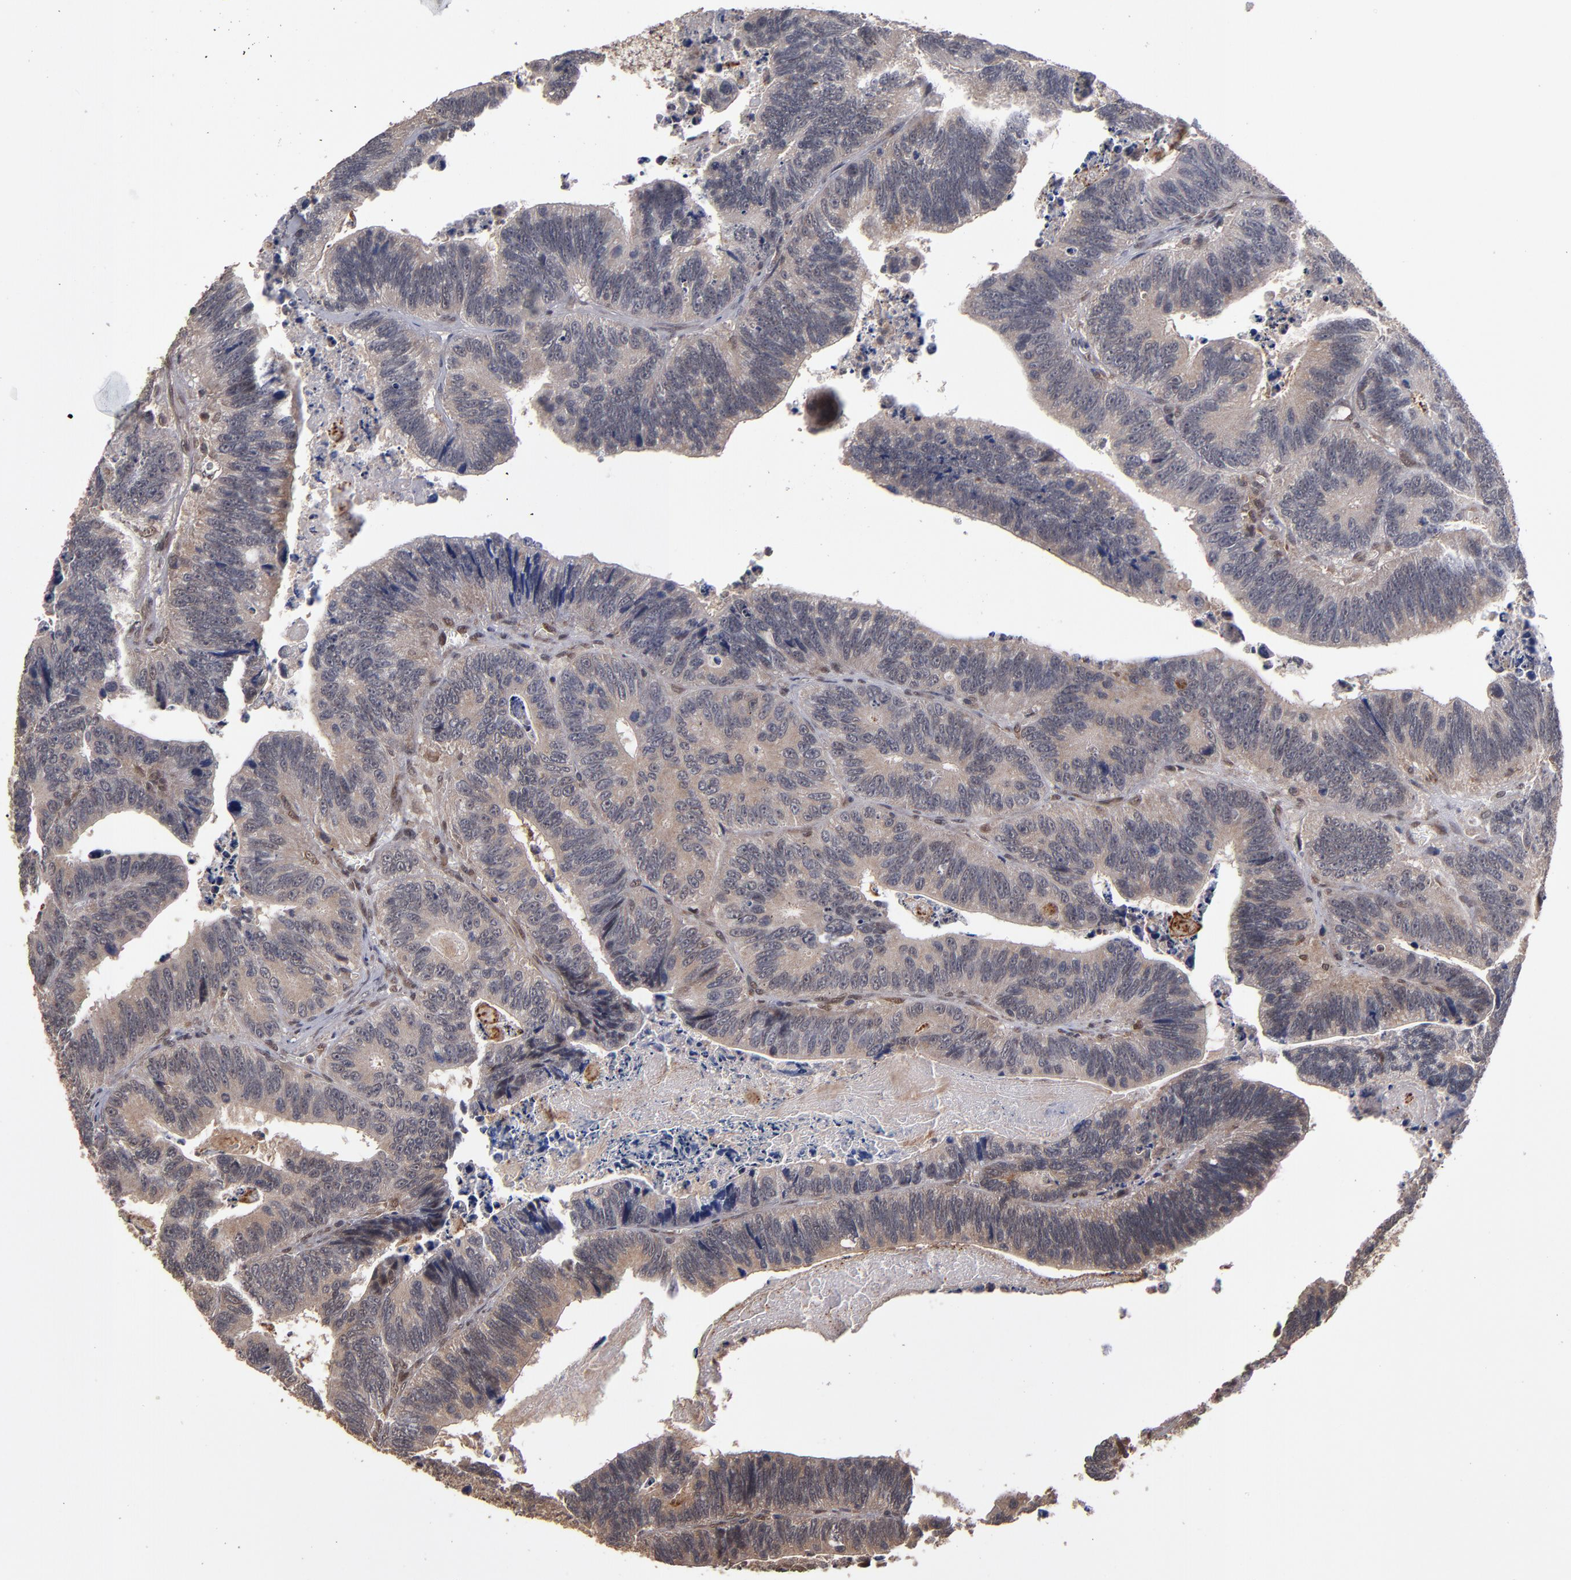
{"staining": {"intensity": "weak", "quantity": ">75%", "location": "cytoplasmic/membranous"}, "tissue": "colorectal cancer", "cell_type": "Tumor cells", "image_type": "cancer", "snomed": [{"axis": "morphology", "description": "Adenocarcinoma, NOS"}, {"axis": "topography", "description": "Colon"}], "caption": "Human colorectal cancer (adenocarcinoma) stained with a brown dye shows weak cytoplasmic/membranous positive staining in approximately >75% of tumor cells.", "gene": "CUL5", "patient": {"sex": "male", "age": 72}}